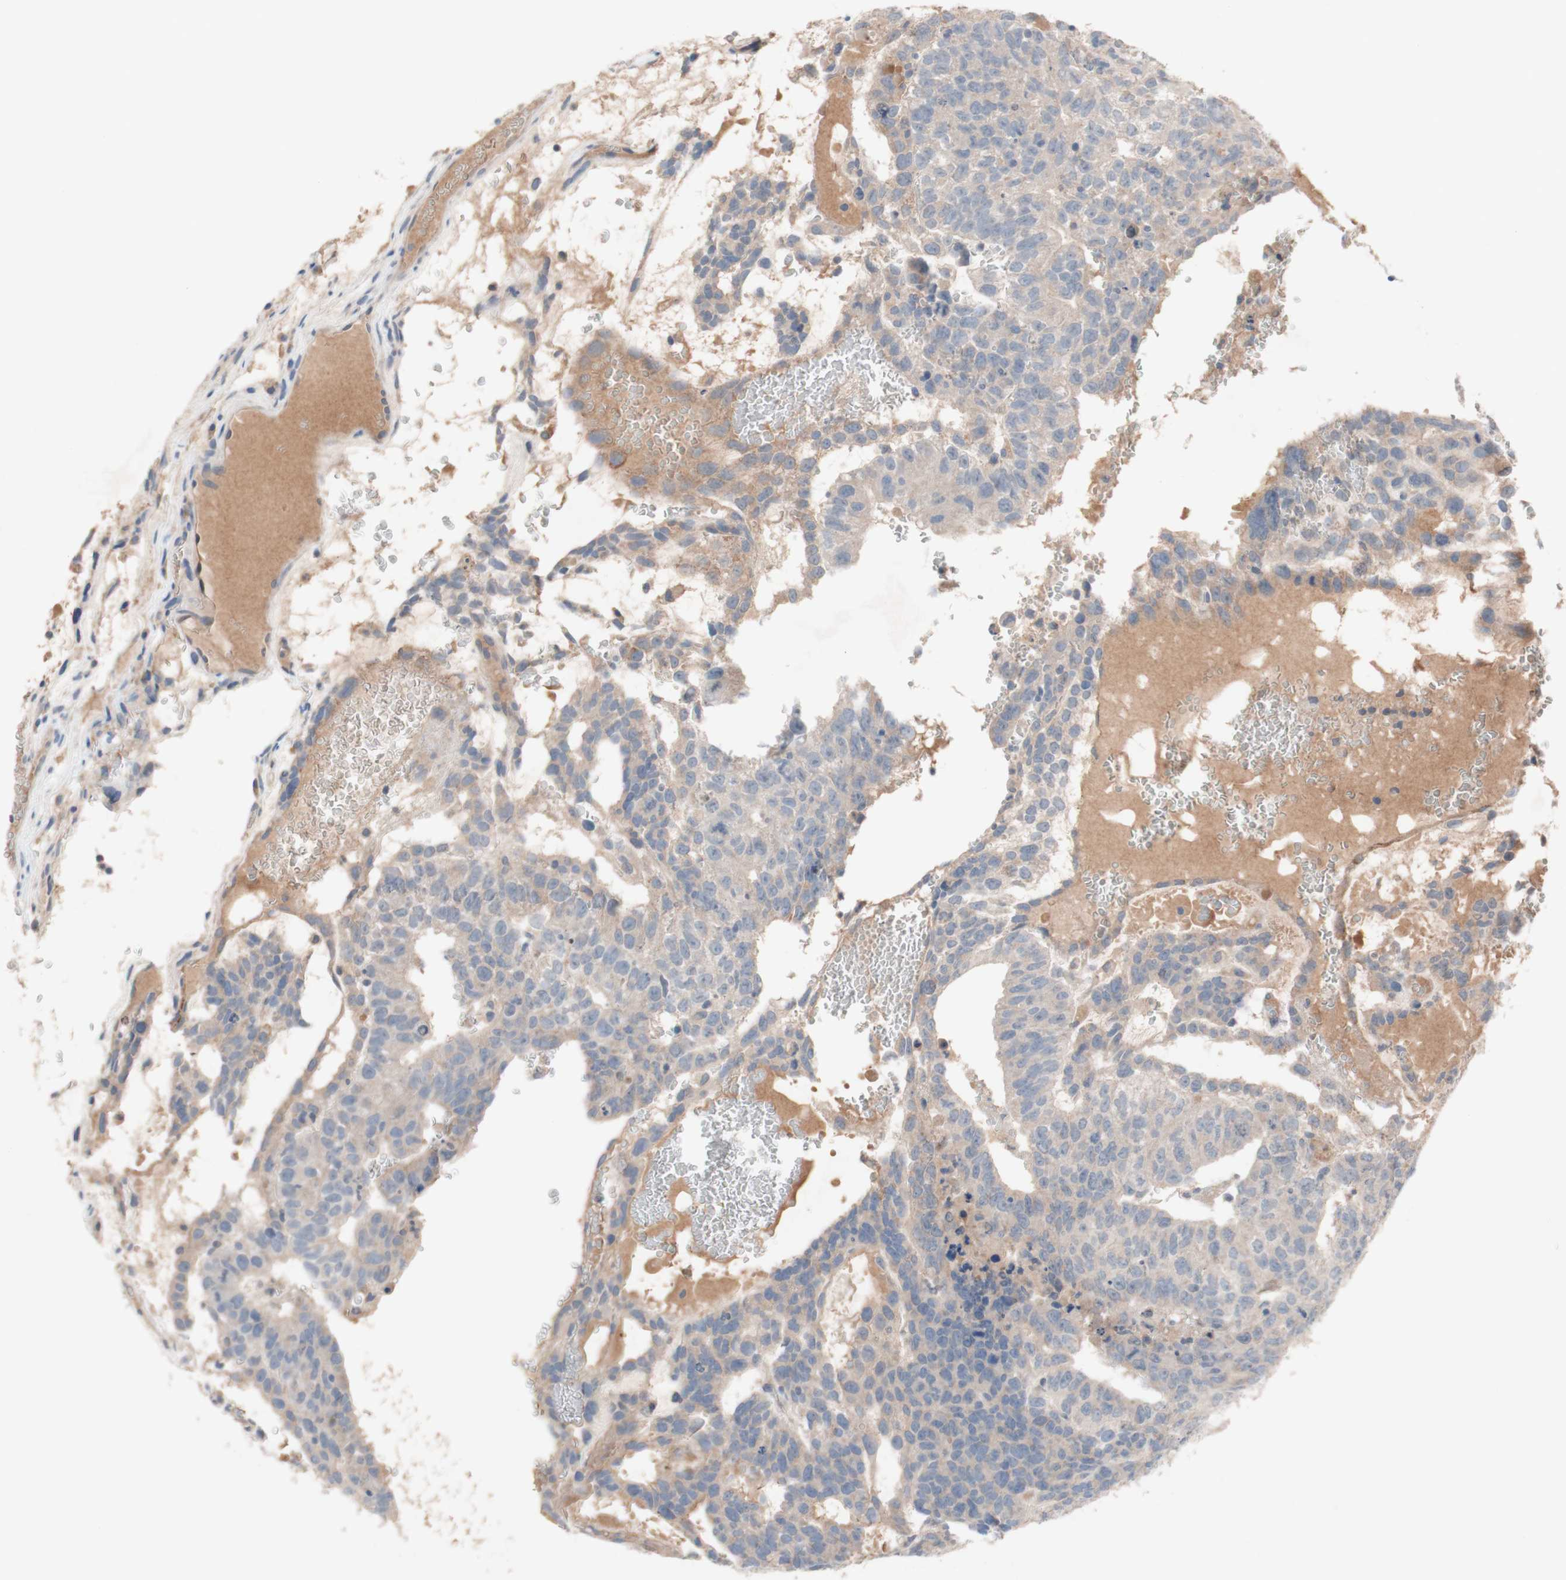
{"staining": {"intensity": "weak", "quantity": "25%-75%", "location": "cytoplasmic/membranous"}, "tissue": "testis cancer", "cell_type": "Tumor cells", "image_type": "cancer", "snomed": [{"axis": "morphology", "description": "Seminoma, NOS"}, {"axis": "morphology", "description": "Carcinoma, Embryonal, NOS"}, {"axis": "topography", "description": "Testis"}], "caption": "About 25%-75% of tumor cells in human testis seminoma show weak cytoplasmic/membranous protein positivity as visualized by brown immunohistochemical staining.", "gene": "PEX2", "patient": {"sex": "male", "age": 52}}